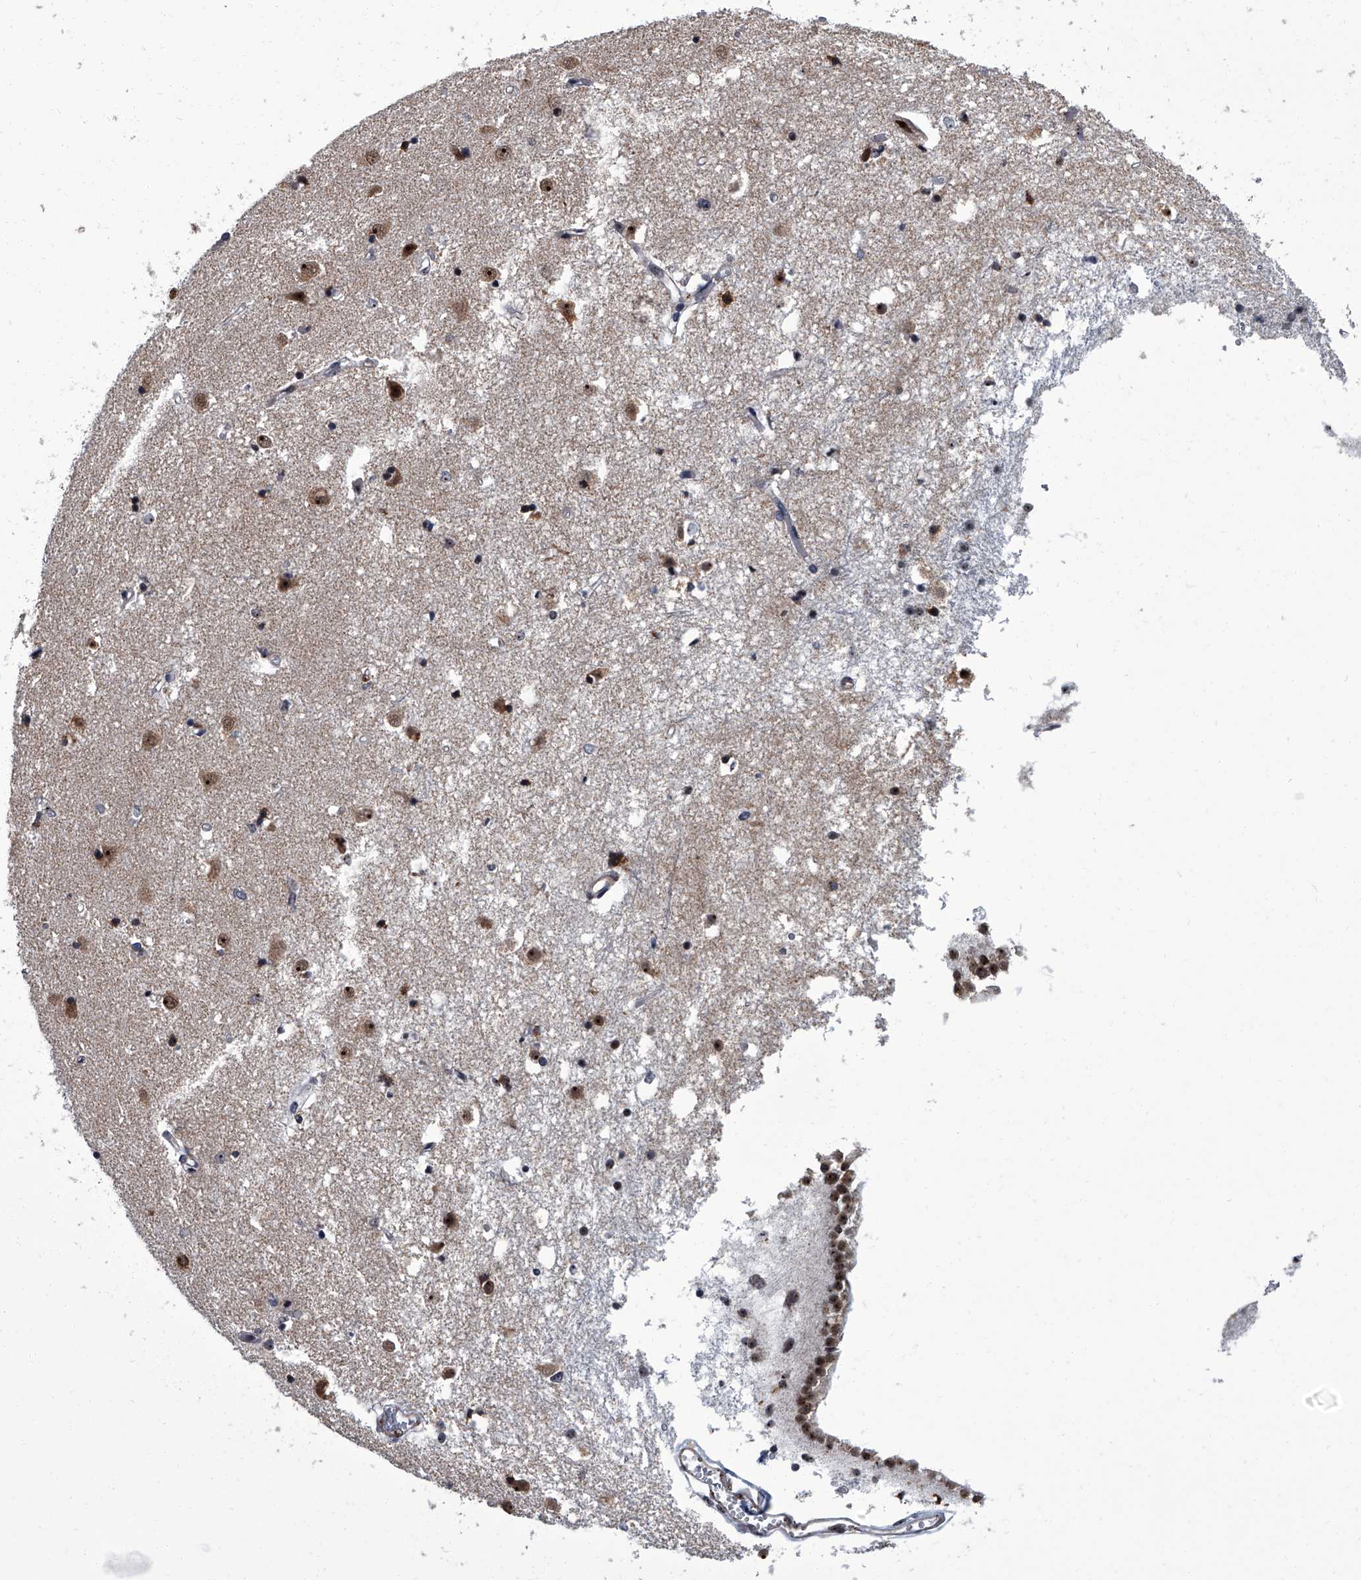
{"staining": {"intensity": "moderate", "quantity": "25%-75%", "location": "cytoplasmic/membranous,nuclear"}, "tissue": "caudate", "cell_type": "Glial cells", "image_type": "normal", "snomed": [{"axis": "morphology", "description": "Normal tissue, NOS"}, {"axis": "topography", "description": "Lateral ventricle wall"}], "caption": "Brown immunohistochemical staining in unremarkable human caudate displays moderate cytoplasmic/membranous,nuclear staining in approximately 25%-75% of glial cells.", "gene": "ZNF518B", "patient": {"sex": "male", "age": 45}}